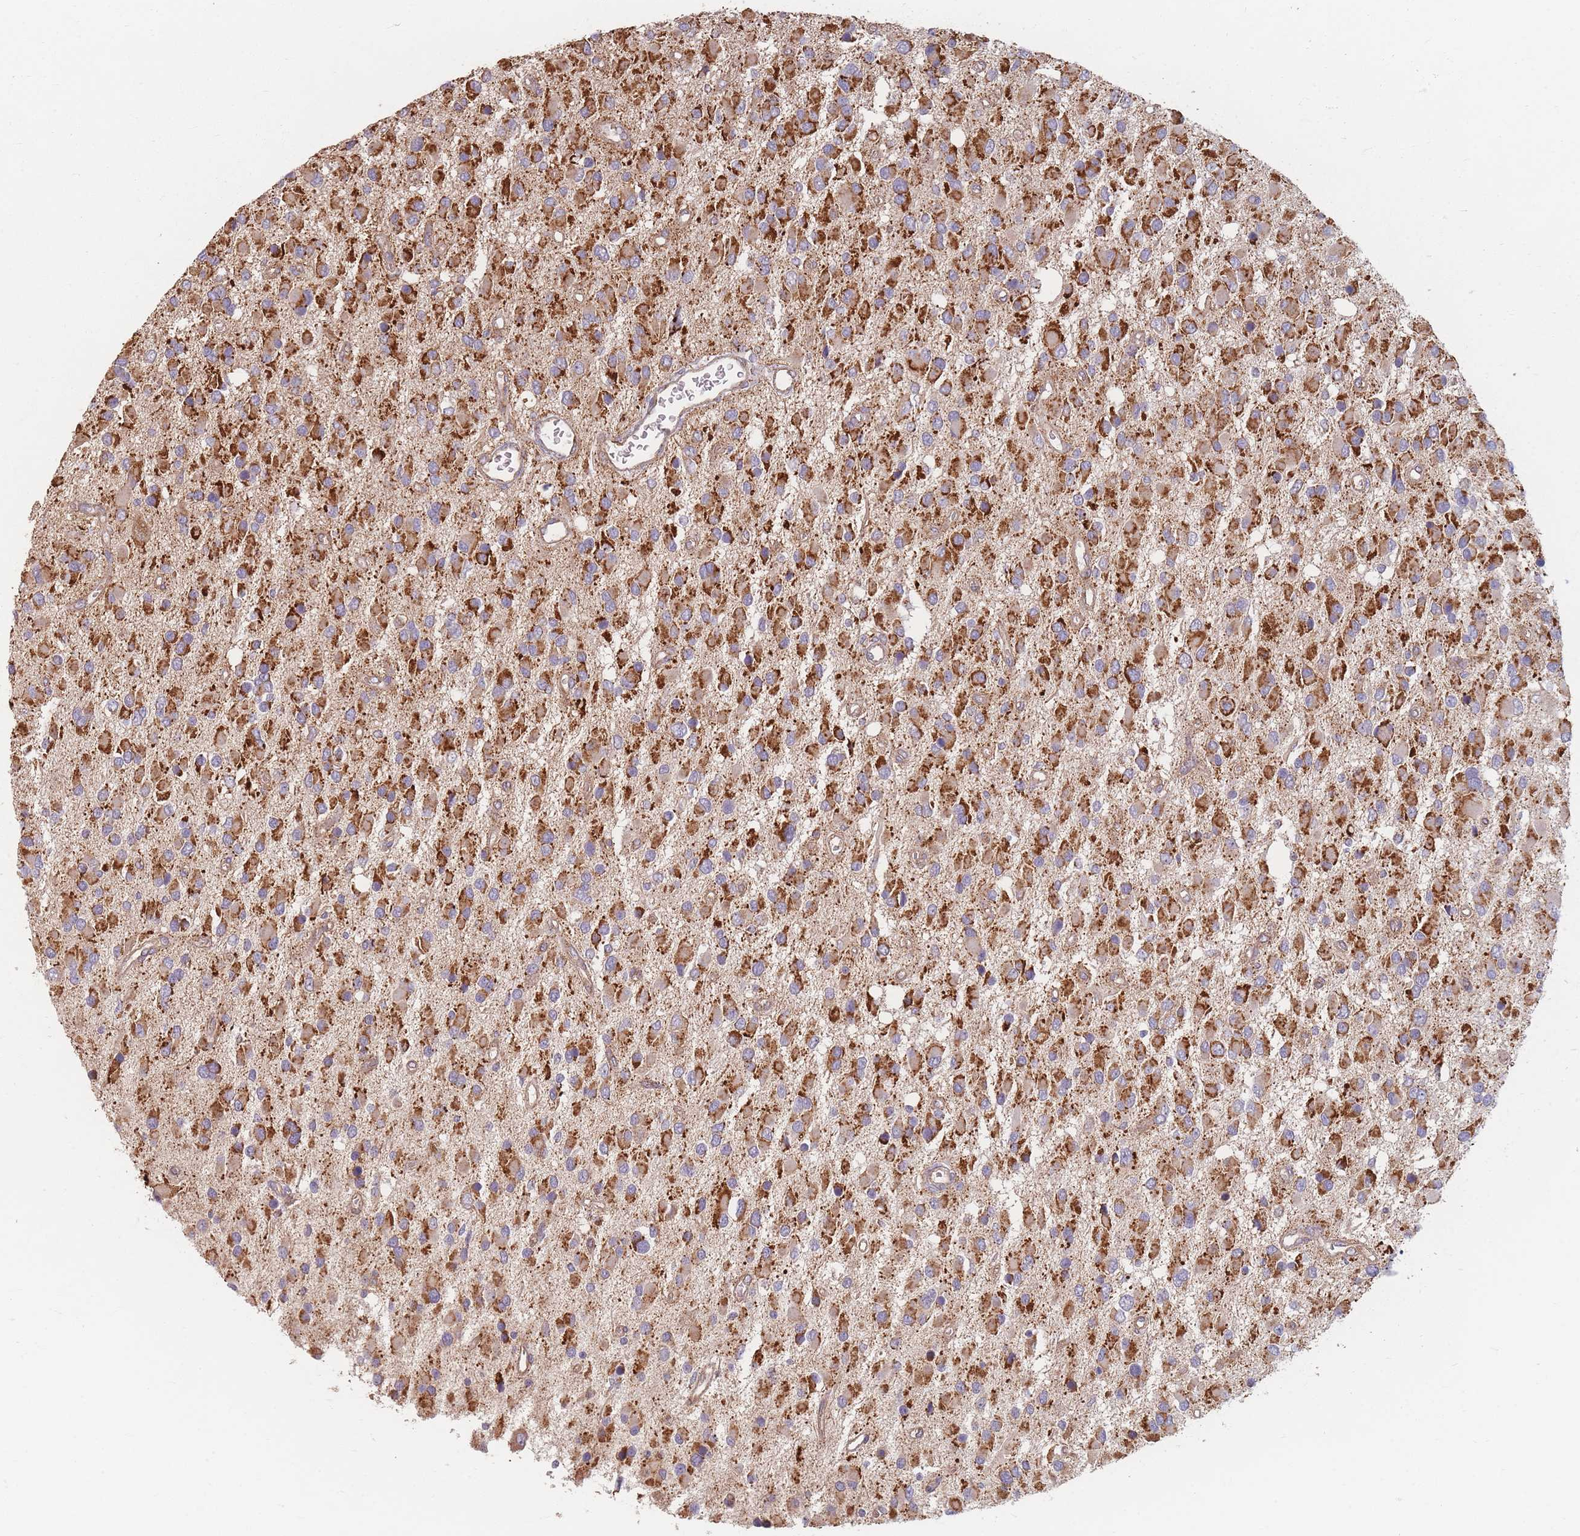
{"staining": {"intensity": "strong", "quantity": ">75%", "location": "cytoplasmic/membranous"}, "tissue": "glioma", "cell_type": "Tumor cells", "image_type": "cancer", "snomed": [{"axis": "morphology", "description": "Glioma, malignant, High grade"}, {"axis": "topography", "description": "Brain"}], "caption": "A micrograph of malignant glioma (high-grade) stained for a protein reveals strong cytoplasmic/membranous brown staining in tumor cells.", "gene": "ESRP2", "patient": {"sex": "male", "age": 53}}